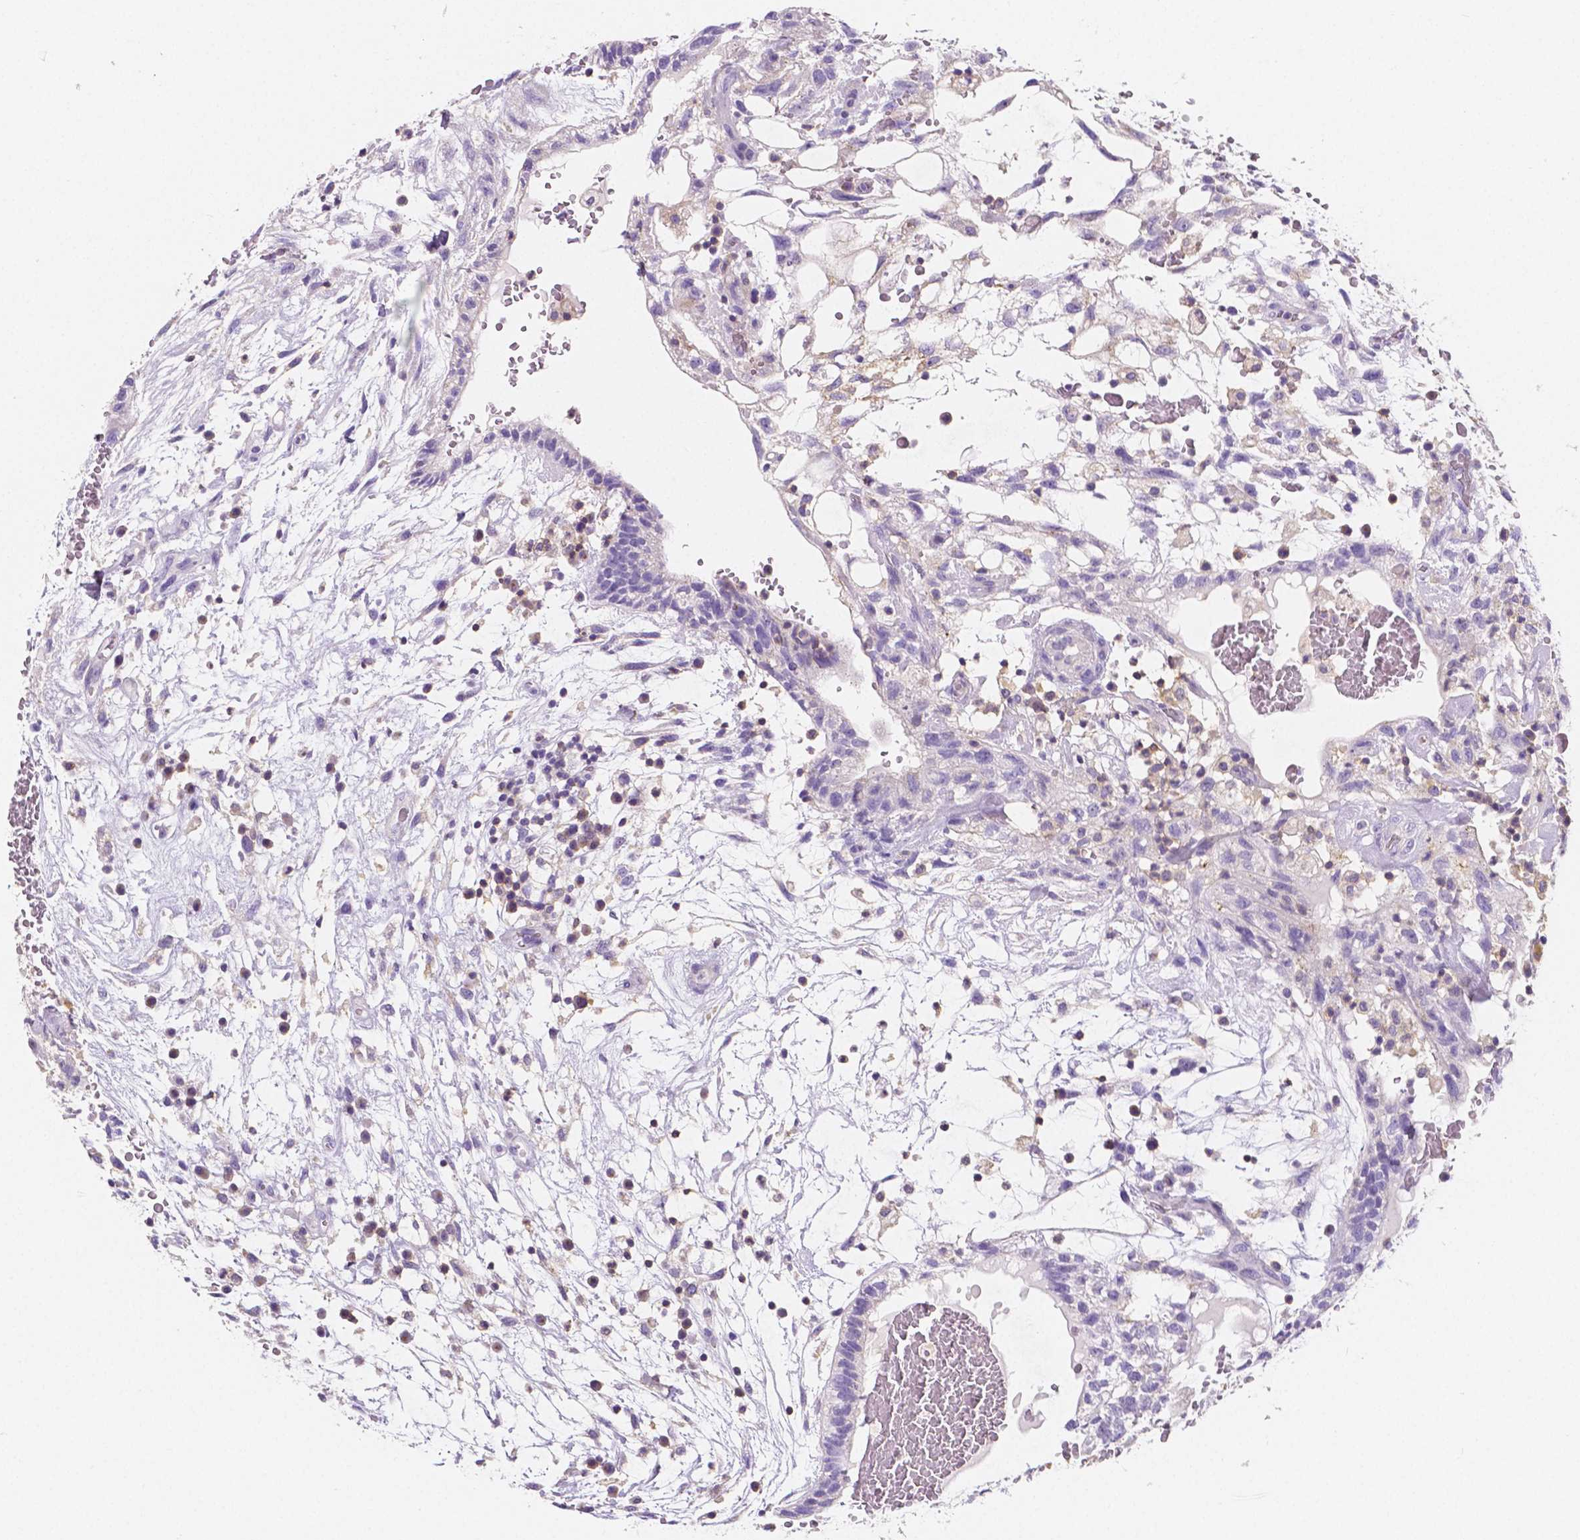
{"staining": {"intensity": "negative", "quantity": "none", "location": "none"}, "tissue": "testis cancer", "cell_type": "Tumor cells", "image_type": "cancer", "snomed": [{"axis": "morphology", "description": "Normal tissue, NOS"}, {"axis": "morphology", "description": "Carcinoma, Embryonal, NOS"}, {"axis": "topography", "description": "Testis"}], "caption": "IHC of human testis cancer shows no expression in tumor cells.", "gene": "GABRD", "patient": {"sex": "male", "age": 32}}